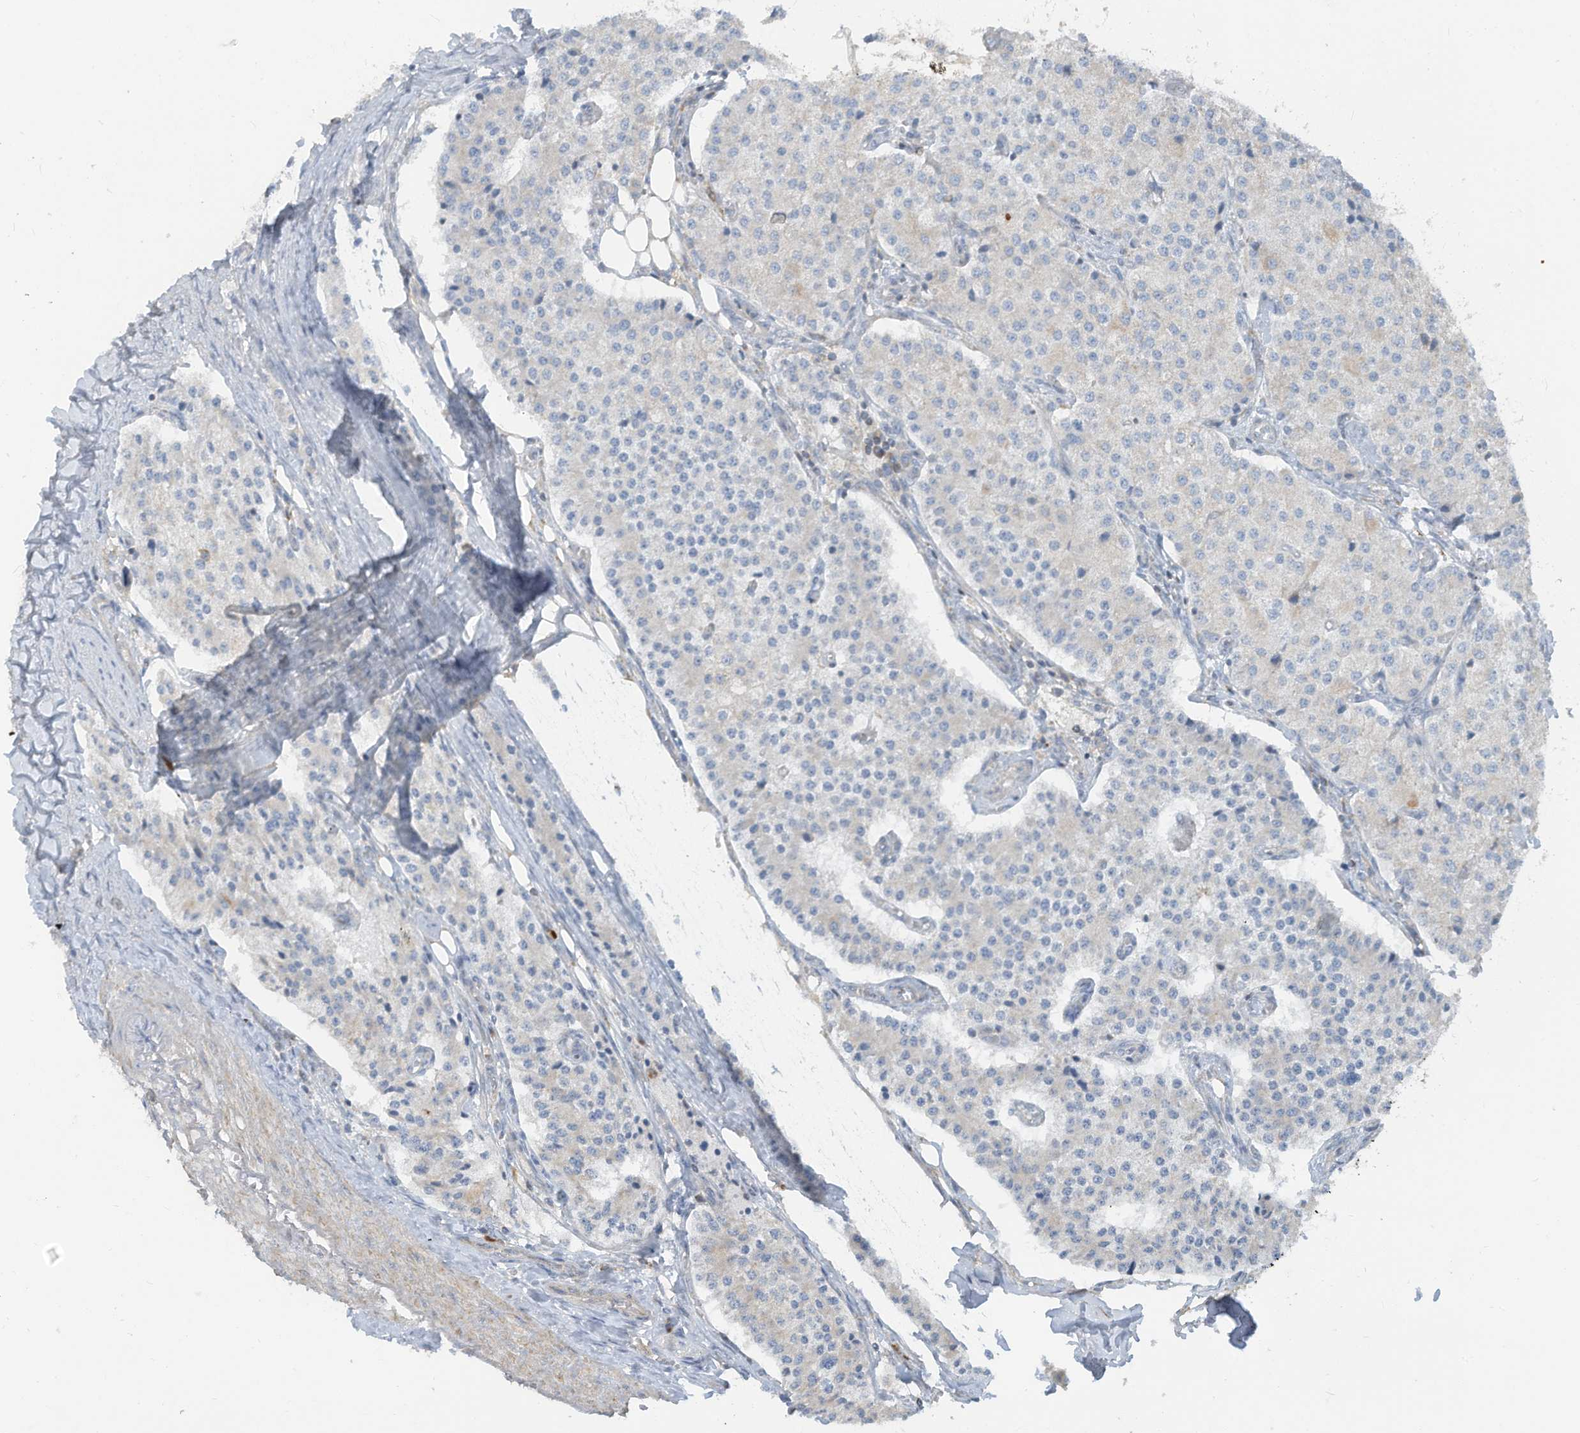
{"staining": {"intensity": "negative", "quantity": "none", "location": "none"}, "tissue": "carcinoid", "cell_type": "Tumor cells", "image_type": "cancer", "snomed": [{"axis": "morphology", "description": "Carcinoid, malignant, NOS"}, {"axis": "topography", "description": "Colon"}], "caption": "Human carcinoid stained for a protein using IHC exhibits no expression in tumor cells.", "gene": "GTPBP2", "patient": {"sex": "female", "age": 52}}